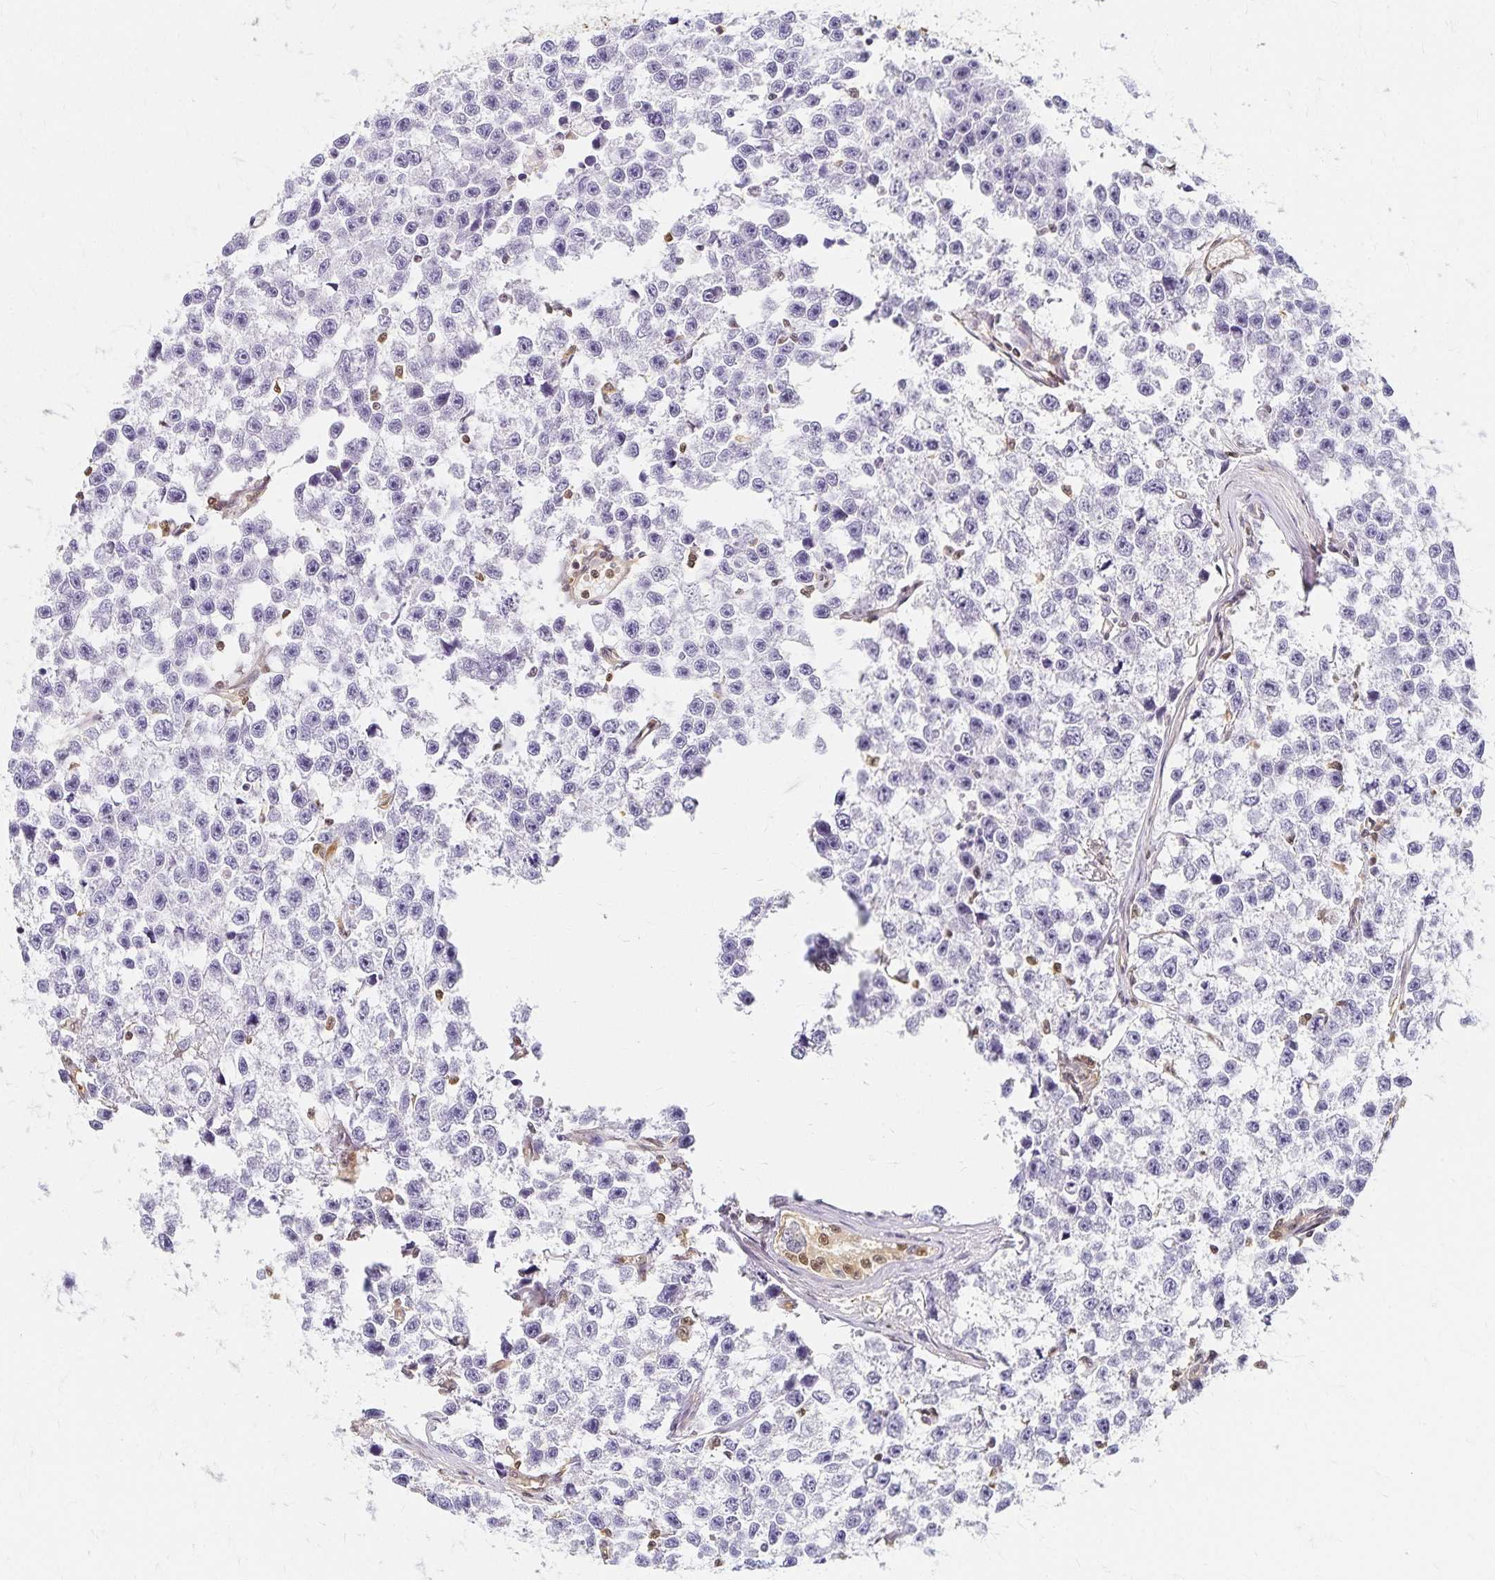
{"staining": {"intensity": "negative", "quantity": "none", "location": "none"}, "tissue": "testis cancer", "cell_type": "Tumor cells", "image_type": "cancer", "snomed": [{"axis": "morphology", "description": "Seminoma, NOS"}, {"axis": "topography", "description": "Testis"}], "caption": "Seminoma (testis) was stained to show a protein in brown. There is no significant expression in tumor cells.", "gene": "AZGP1", "patient": {"sex": "male", "age": 26}}